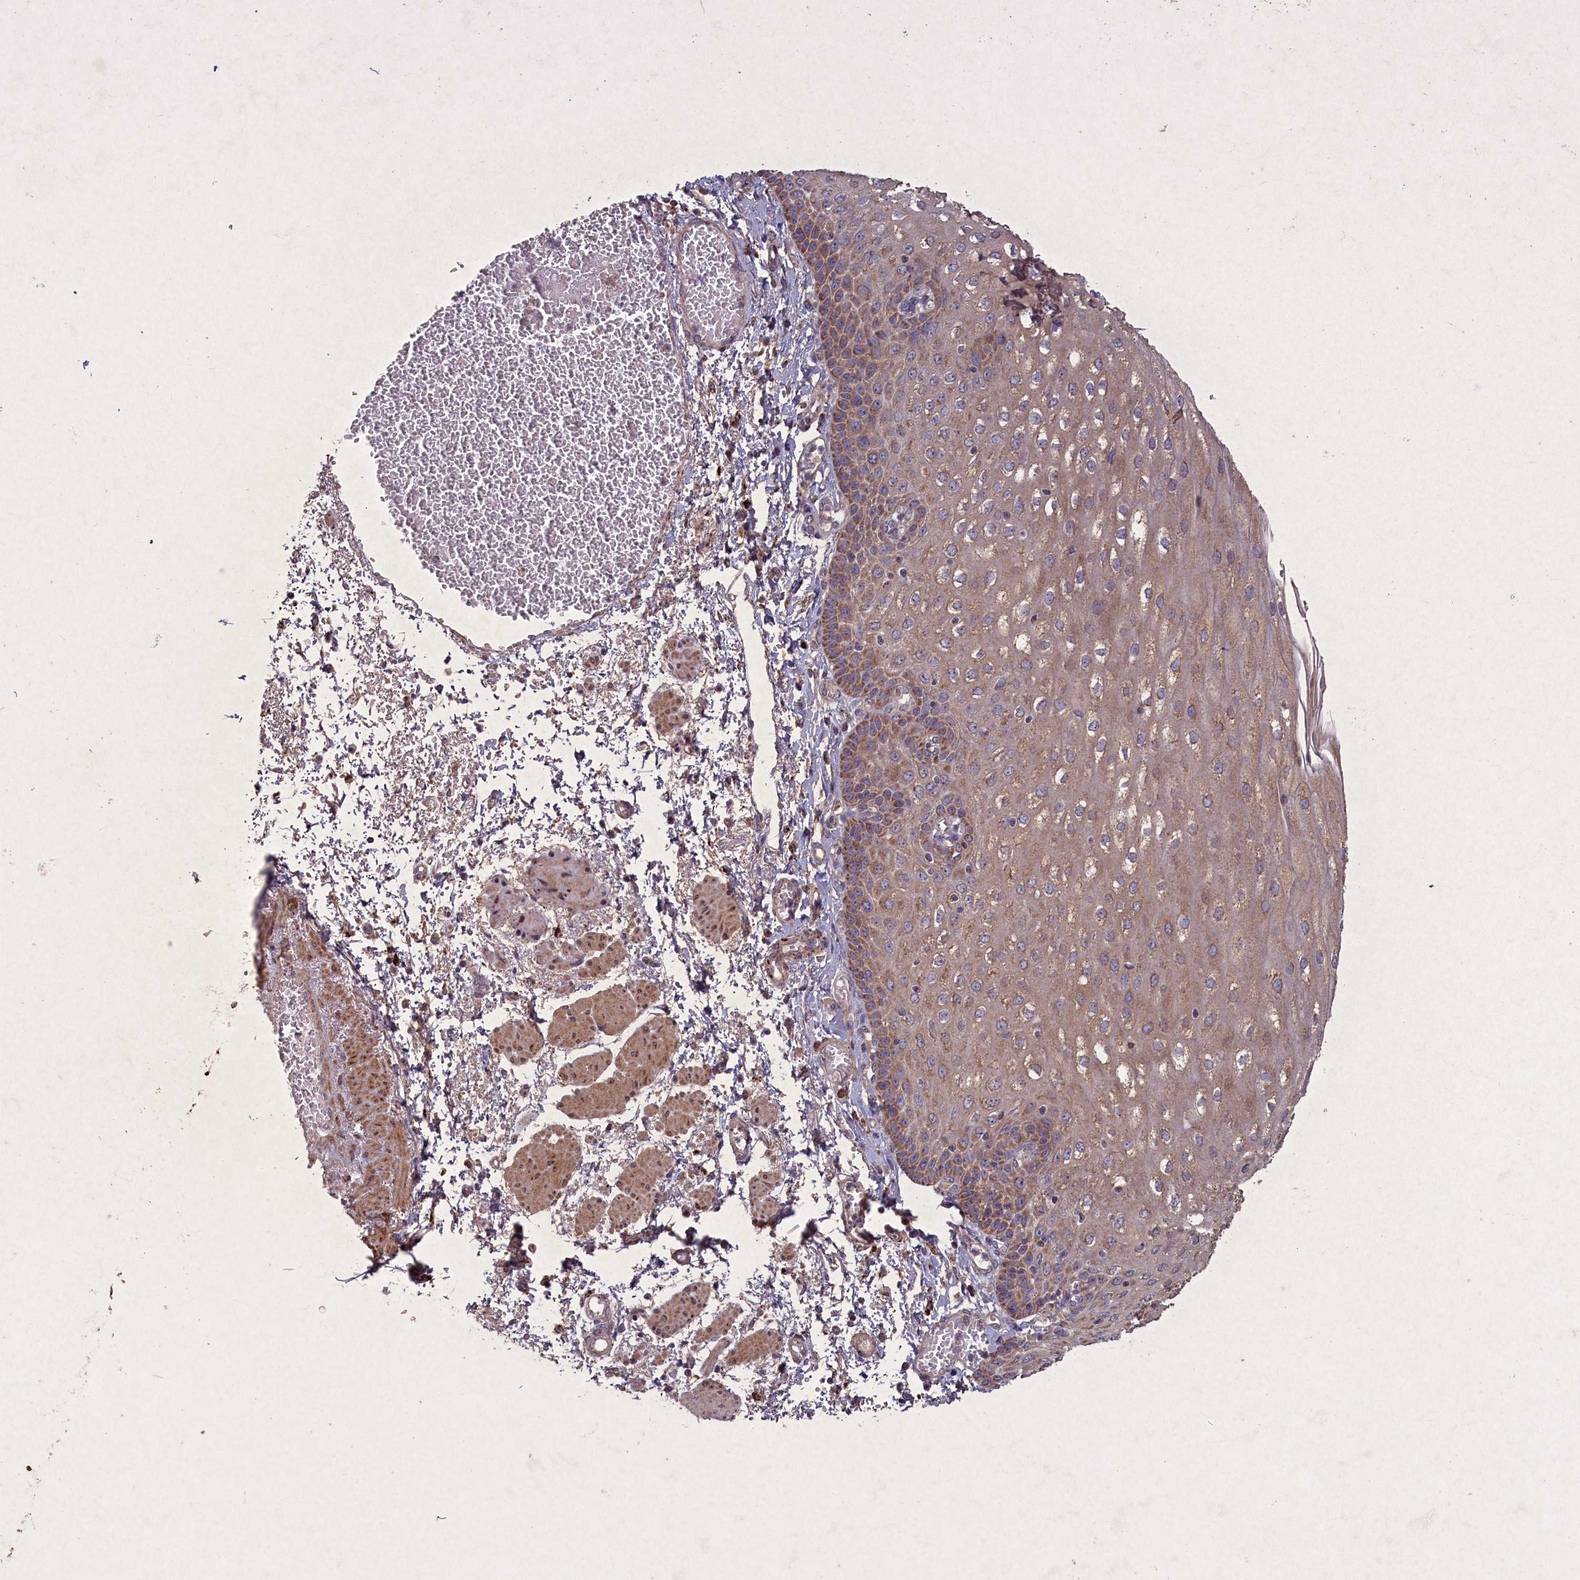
{"staining": {"intensity": "moderate", "quantity": "25%-75%", "location": "cytoplasmic/membranous"}, "tissue": "esophagus", "cell_type": "Squamous epithelial cells", "image_type": "normal", "snomed": [{"axis": "morphology", "description": "Normal tissue, NOS"}, {"axis": "topography", "description": "Esophagus"}], "caption": "A medium amount of moderate cytoplasmic/membranous positivity is identified in about 25%-75% of squamous epithelial cells in unremarkable esophagus. (DAB (3,3'-diaminobenzidine) IHC with brightfield microscopy, high magnification).", "gene": "CIAO2B", "patient": {"sex": "male", "age": 81}}